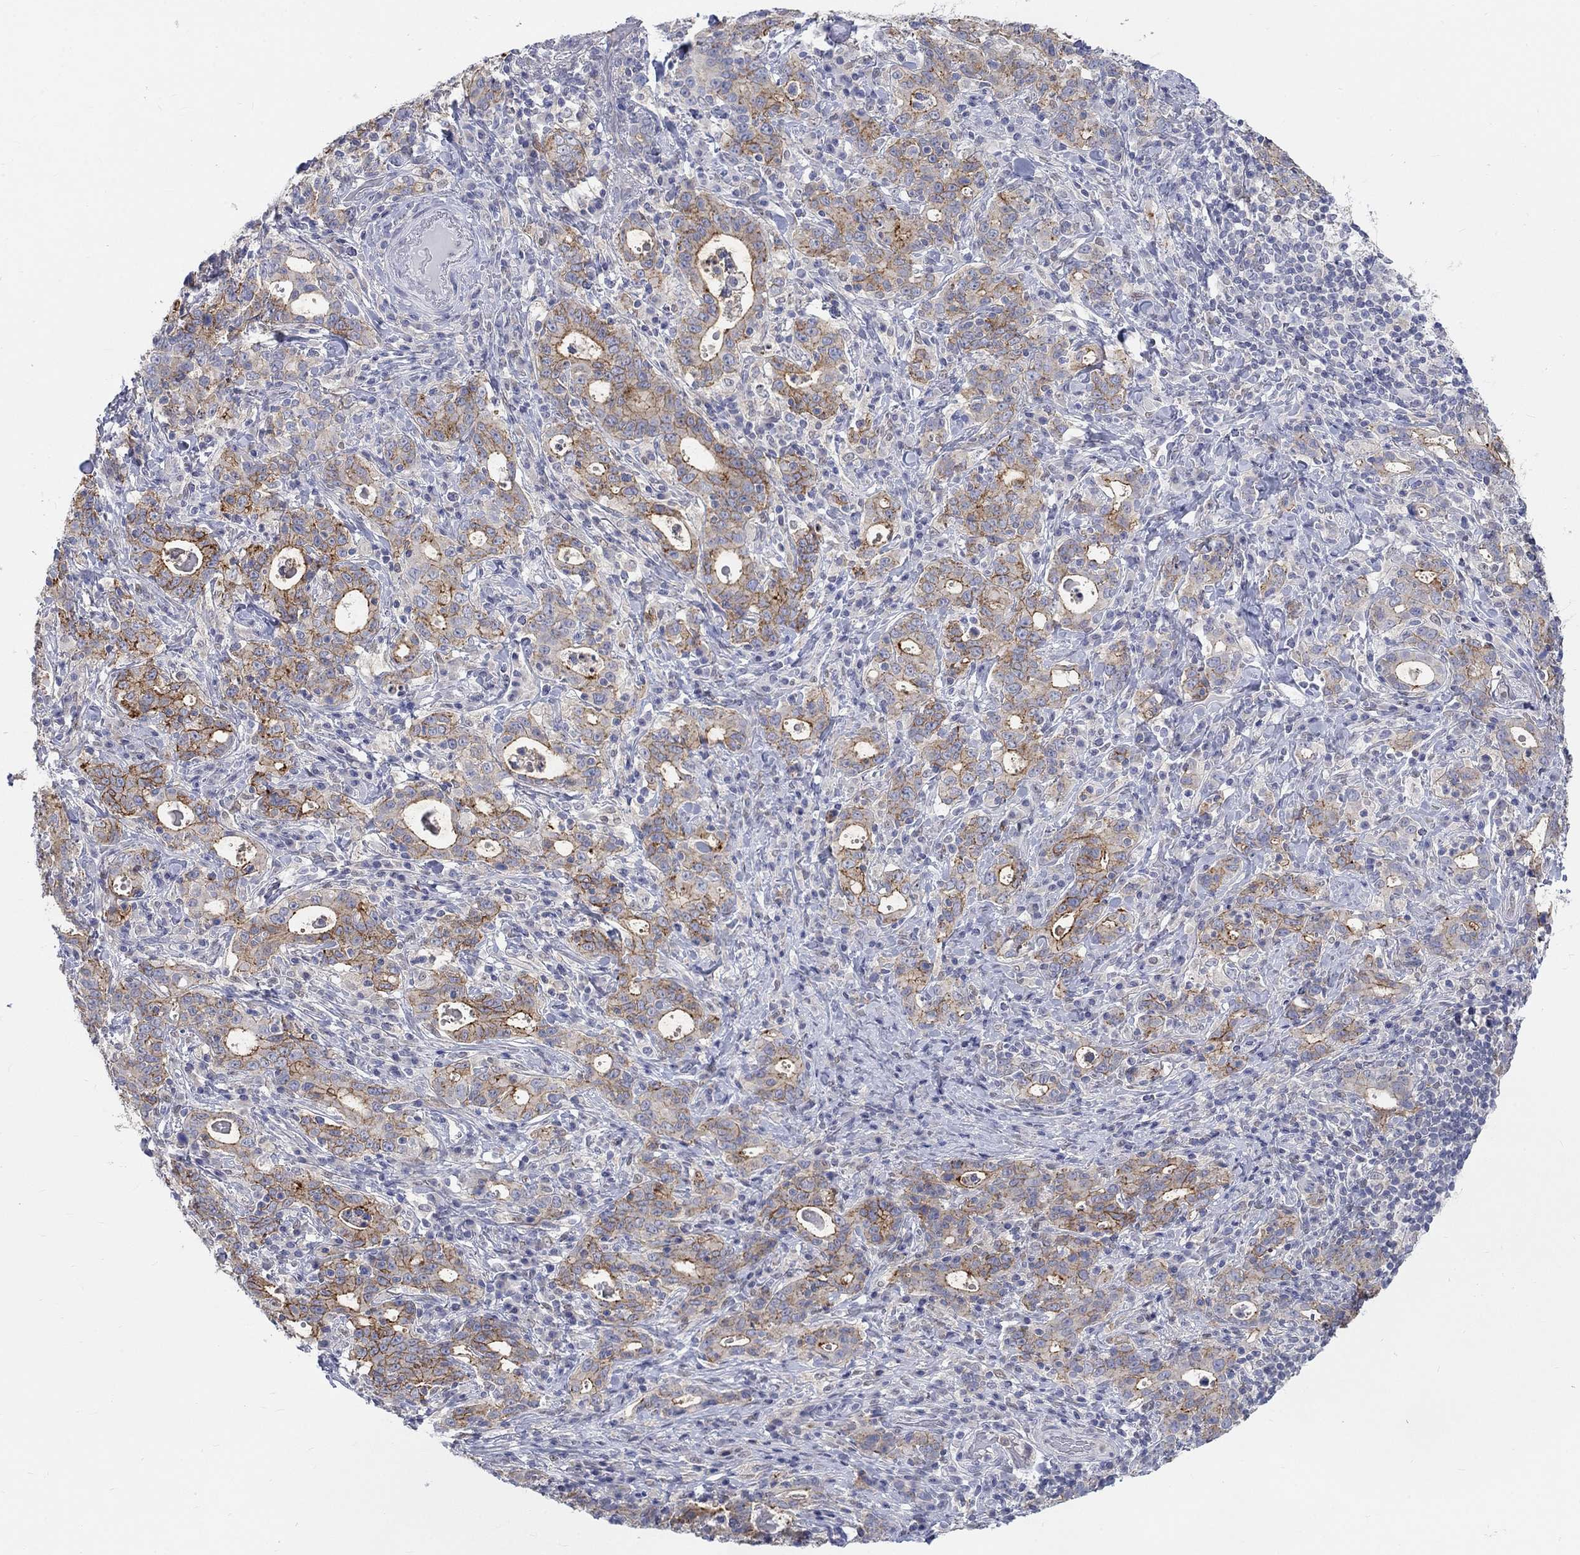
{"staining": {"intensity": "moderate", "quantity": "25%-75%", "location": "cytoplasmic/membranous"}, "tissue": "stomach cancer", "cell_type": "Tumor cells", "image_type": "cancer", "snomed": [{"axis": "morphology", "description": "Adenocarcinoma, NOS"}, {"axis": "topography", "description": "Stomach"}], "caption": "IHC staining of stomach adenocarcinoma, which reveals medium levels of moderate cytoplasmic/membranous expression in approximately 25%-75% of tumor cells indicating moderate cytoplasmic/membranous protein staining. The staining was performed using DAB (3,3'-diaminobenzidine) (brown) for protein detection and nuclei were counterstained in hematoxylin (blue).", "gene": "EGFLAM", "patient": {"sex": "male", "age": 79}}